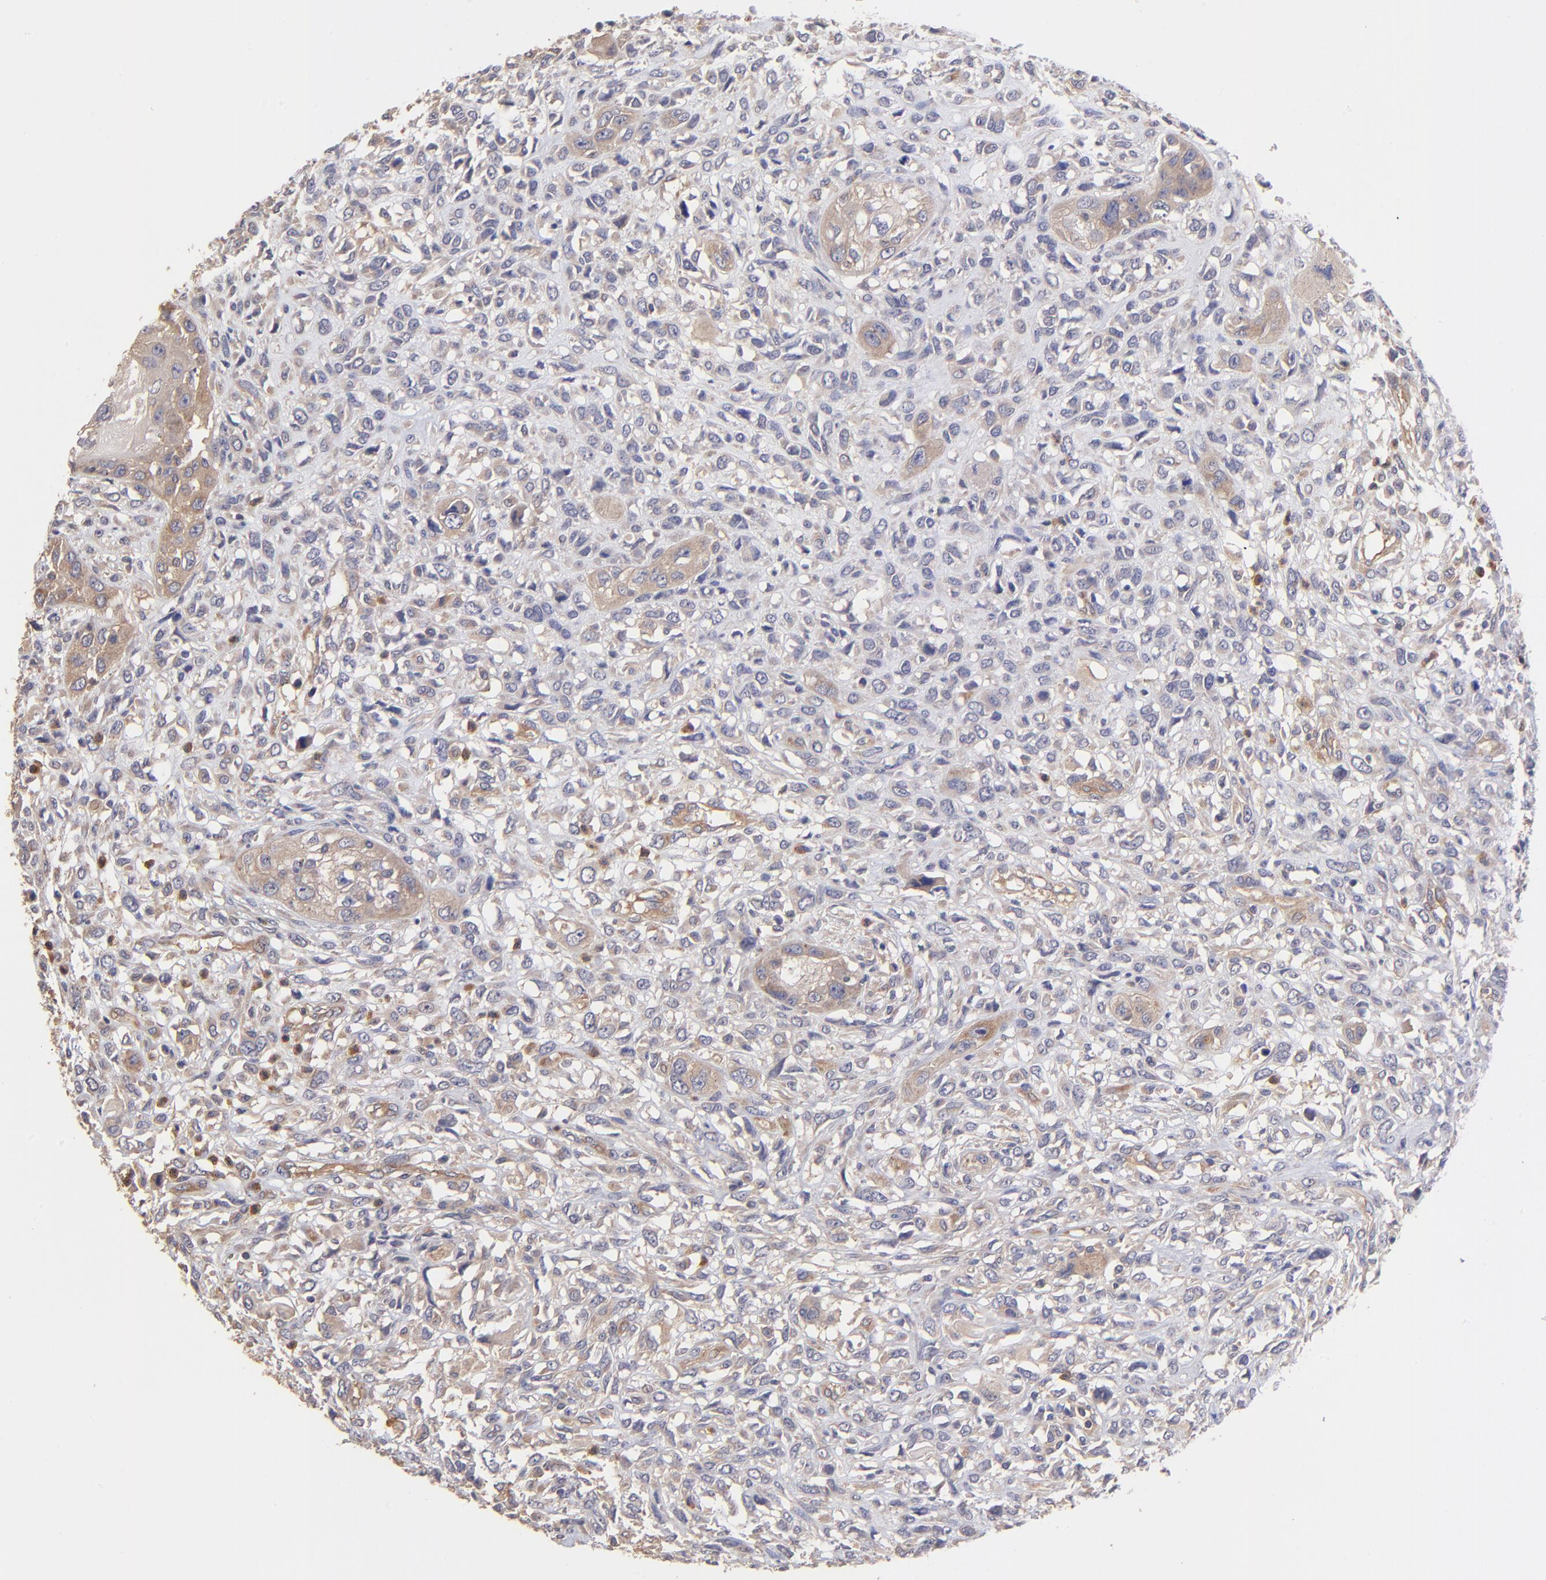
{"staining": {"intensity": "moderate", "quantity": "25%-75%", "location": "cytoplasmic/membranous"}, "tissue": "head and neck cancer", "cell_type": "Tumor cells", "image_type": "cancer", "snomed": [{"axis": "morphology", "description": "Neoplasm, malignant, NOS"}, {"axis": "topography", "description": "Salivary gland"}, {"axis": "topography", "description": "Head-Neck"}], "caption": "Approximately 25%-75% of tumor cells in head and neck cancer (neoplasm (malignant)) exhibit moderate cytoplasmic/membranous protein expression as visualized by brown immunohistochemical staining.", "gene": "ASB7", "patient": {"sex": "male", "age": 43}}